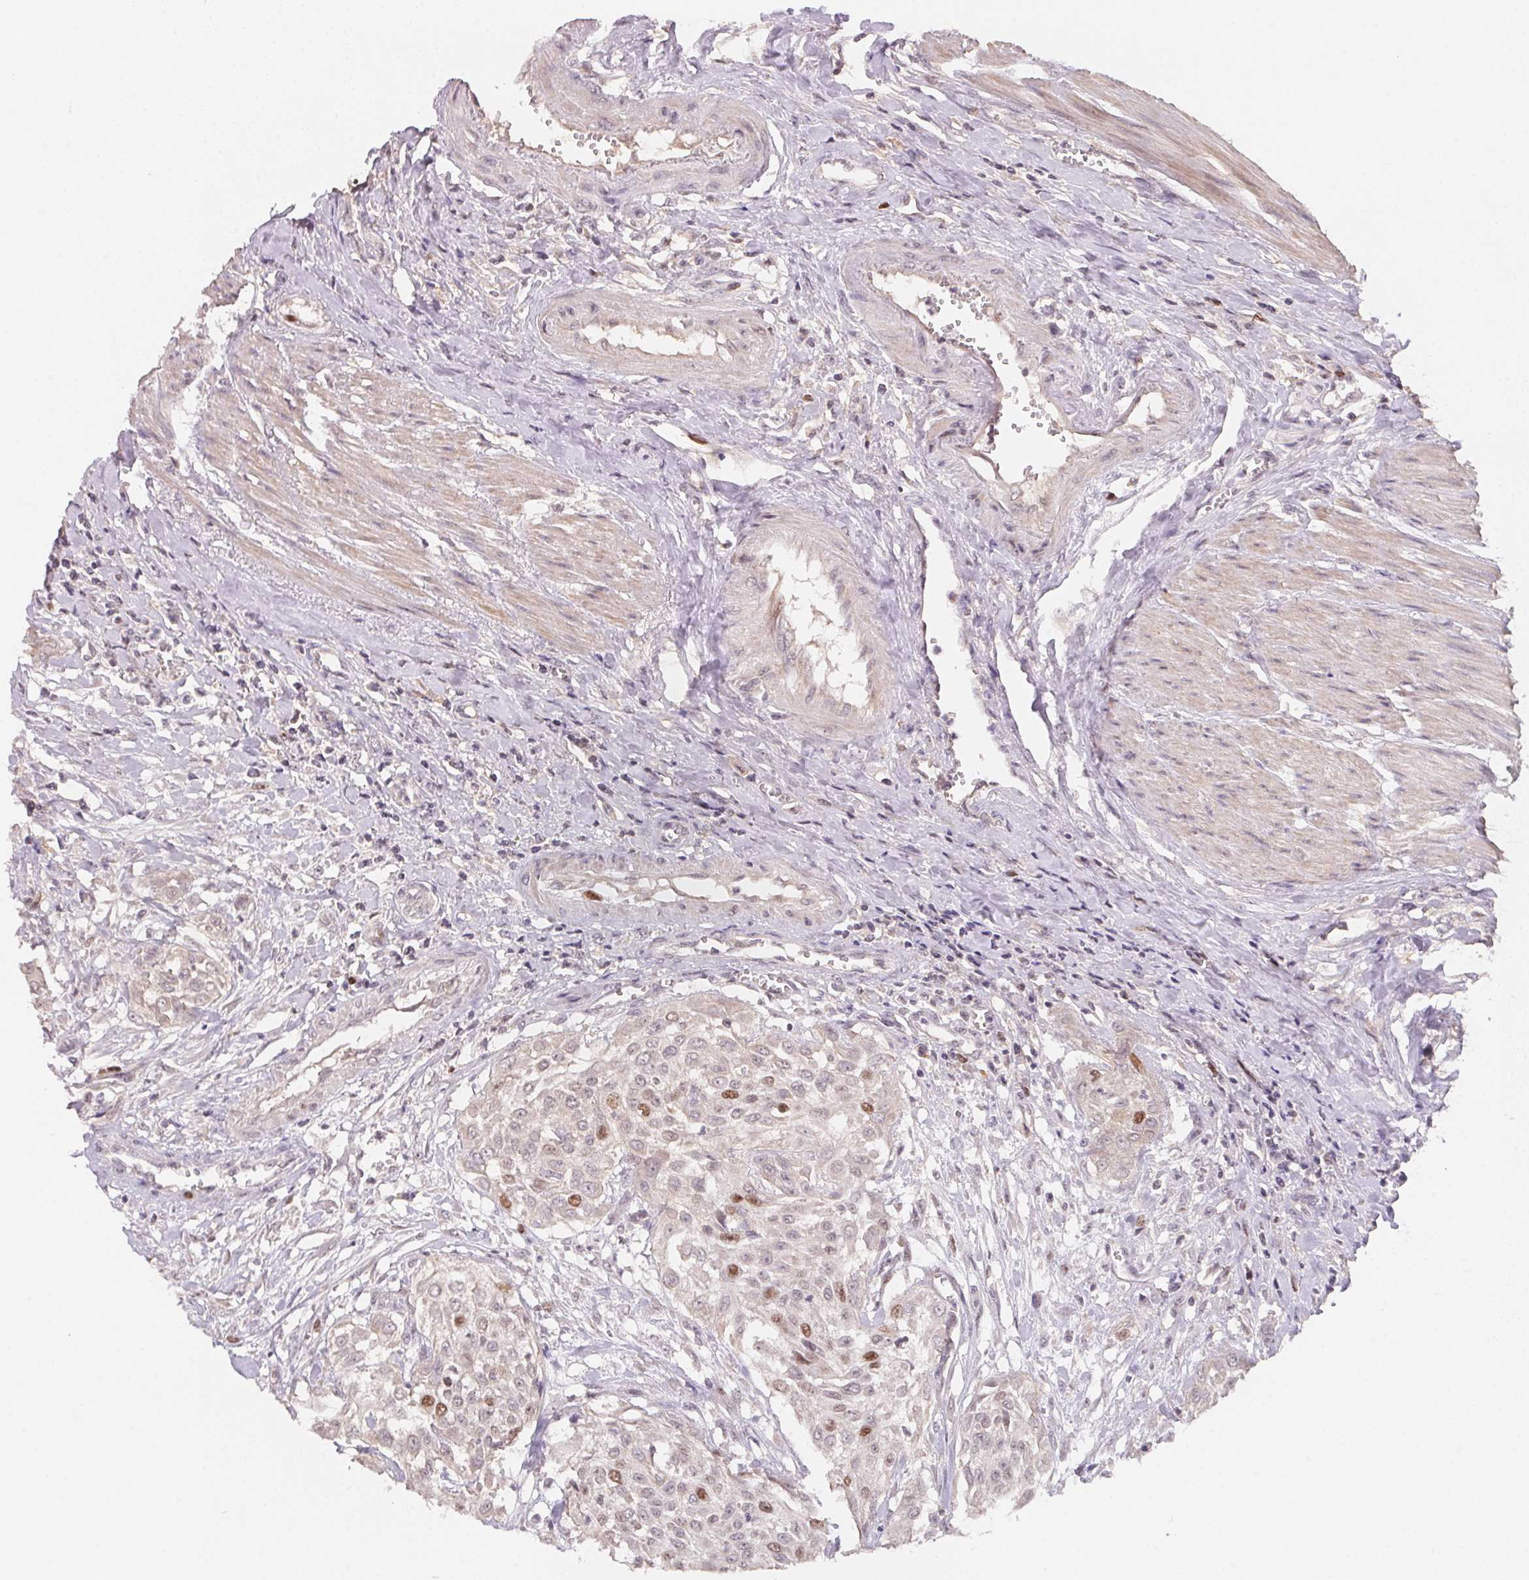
{"staining": {"intensity": "moderate", "quantity": "<25%", "location": "nuclear"}, "tissue": "urothelial cancer", "cell_type": "Tumor cells", "image_type": "cancer", "snomed": [{"axis": "morphology", "description": "Urothelial carcinoma, High grade"}, {"axis": "topography", "description": "Urinary bladder"}], "caption": "This histopathology image exhibits immunohistochemistry (IHC) staining of human urothelial cancer, with low moderate nuclear positivity in about <25% of tumor cells.", "gene": "KIFC1", "patient": {"sex": "male", "age": 57}}